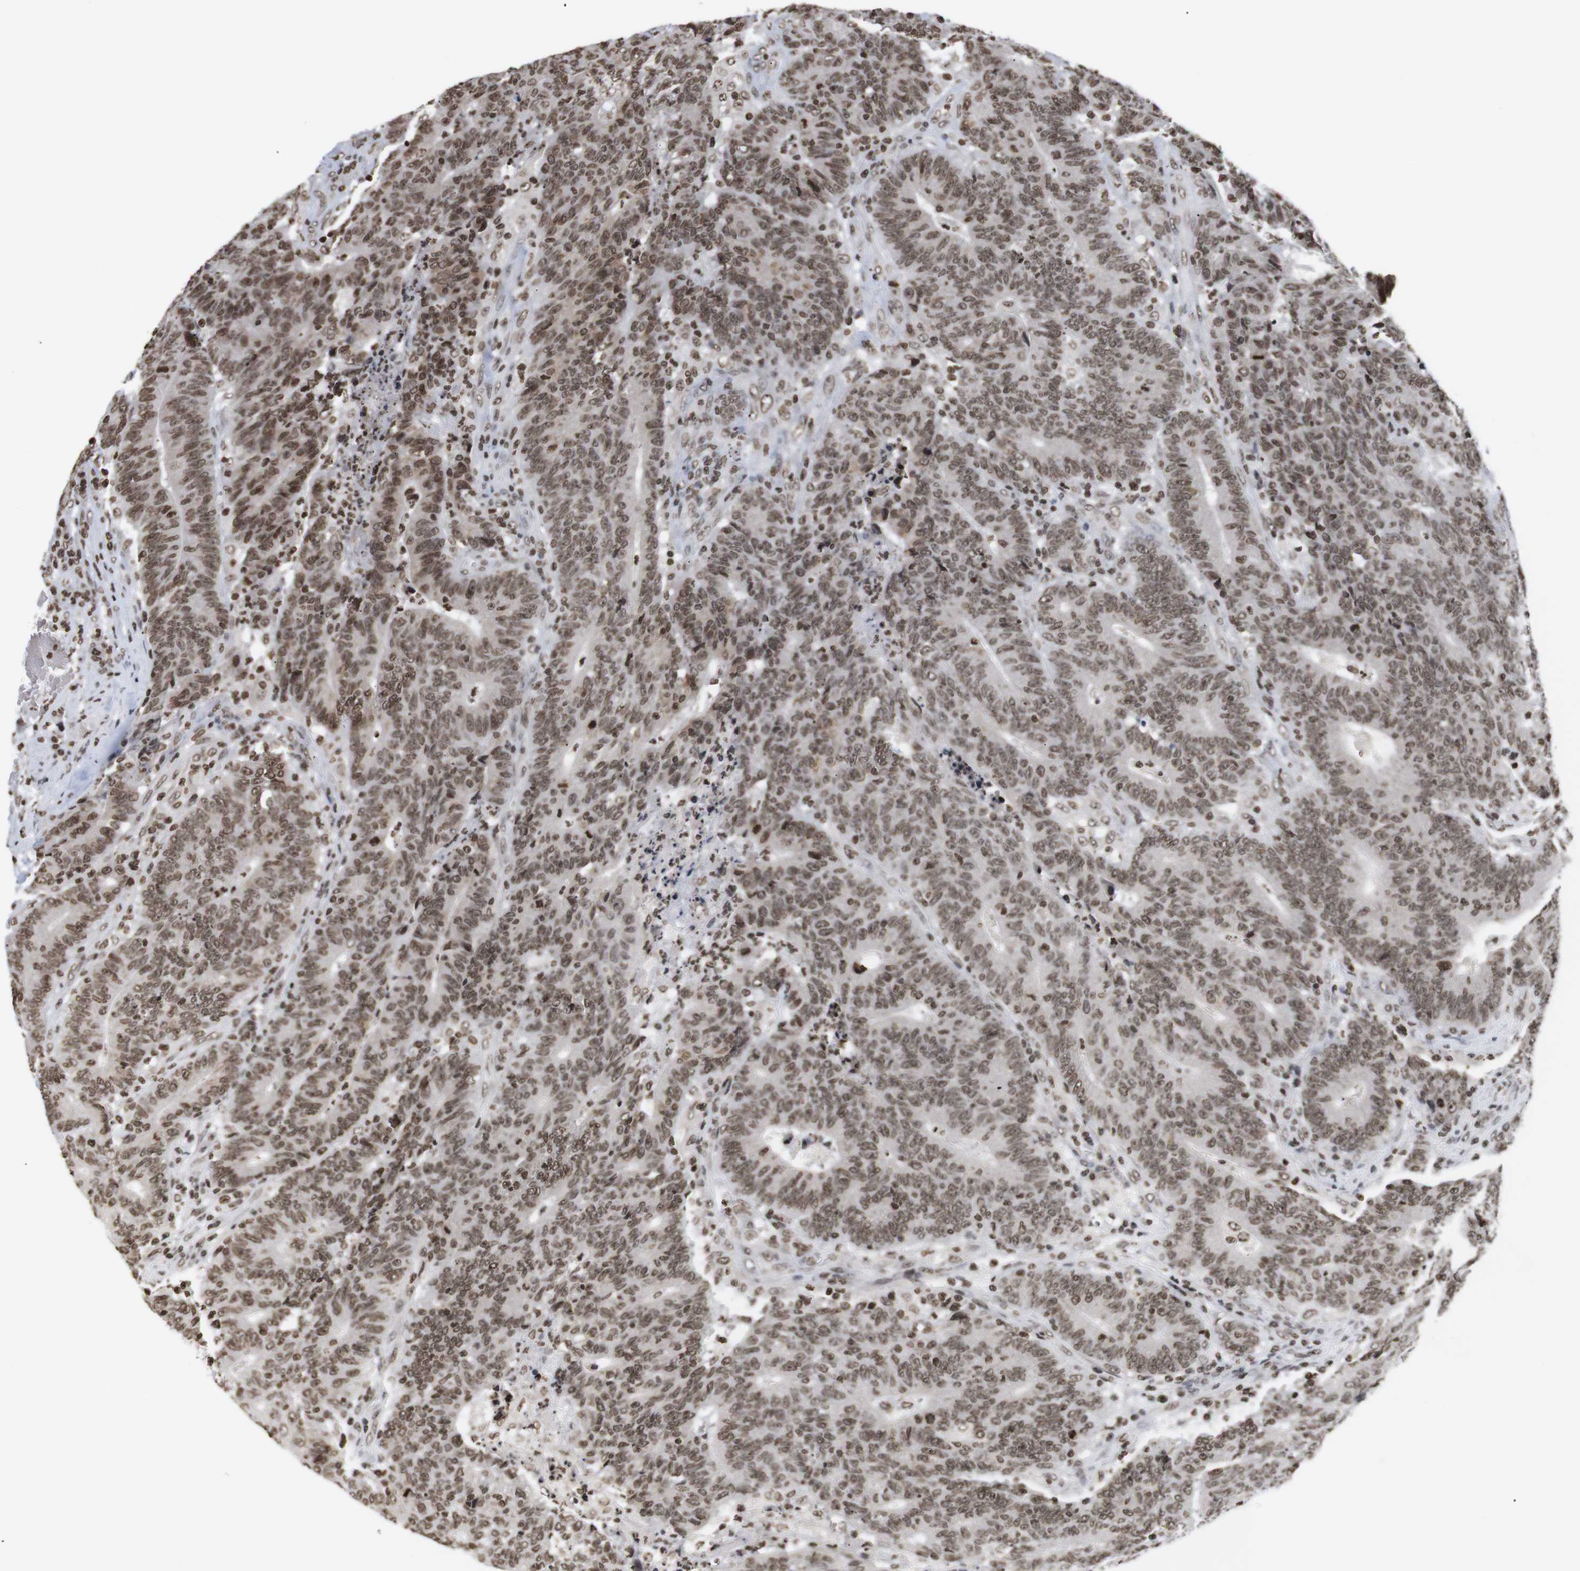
{"staining": {"intensity": "moderate", "quantity": ">75%", "location": "nuclear"}, "tissue": "colorectal cancer", "cell_type": "Tumor cells", "image_type": "cancer", "snomed": [{"axis": "morphology", "description": "Normal tissue, NOS"}, {"axis": "morphology", "description": "Adenocarcinoma, NOS"}, {"axis": "topography", "description": "Colon"}], "caption": "Immunohistochemistry (DAB) staining of colorectal cancer (adenocarcinoma) exhibits moderate nuclear protein positivity in about >75% of tumor cells. (DAB (3,3'-diaminobenzidine) IHC, brown staining for protein, blue staining for nuclei).", "gene": "ETV5", "patient": {"sex": "female", "age": 75}}